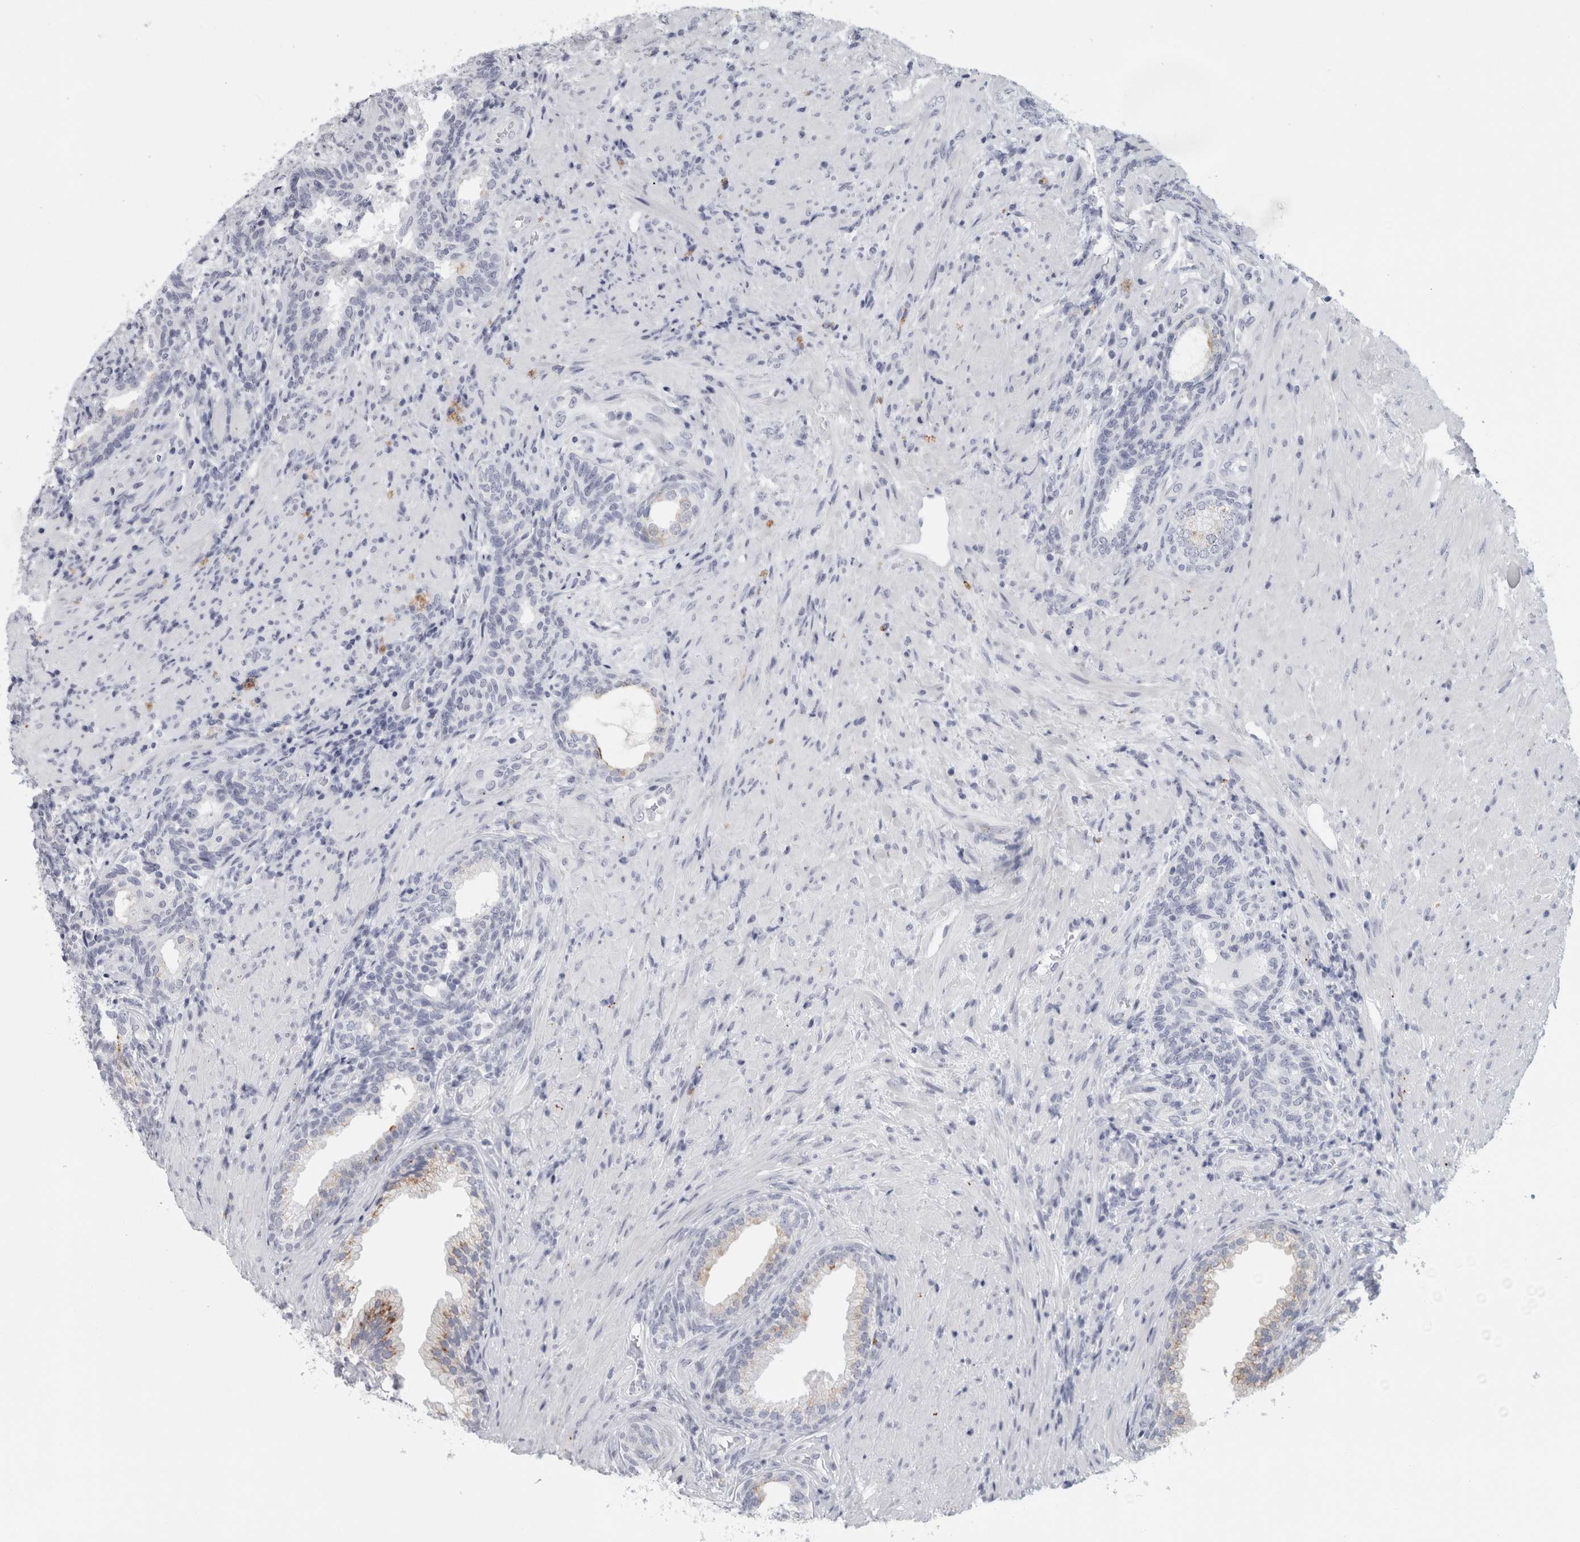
{"staining": {"intensity": "moderate", "quantity": "25%-75%", "location": "cytoplasmic/membranous"}, "tissue": "prostate", "cell_type": "Glandular cells", "image_type": "normal", "snomed": [{"axis": "morphology", "description": "Normal tissue, NOS"}, {"axis": "topography", "description": "Prostate"}], "caption": "DAB immunohistochemical staining of unremarkable human prostate displays moderate cytoplasmic/membranous protein expression in about 25%-75% of glandular cells. (IHC, brightfield microscopy, high magnification).", "gene": "CPE", "patient": {"sex": "male", "age": 76}}